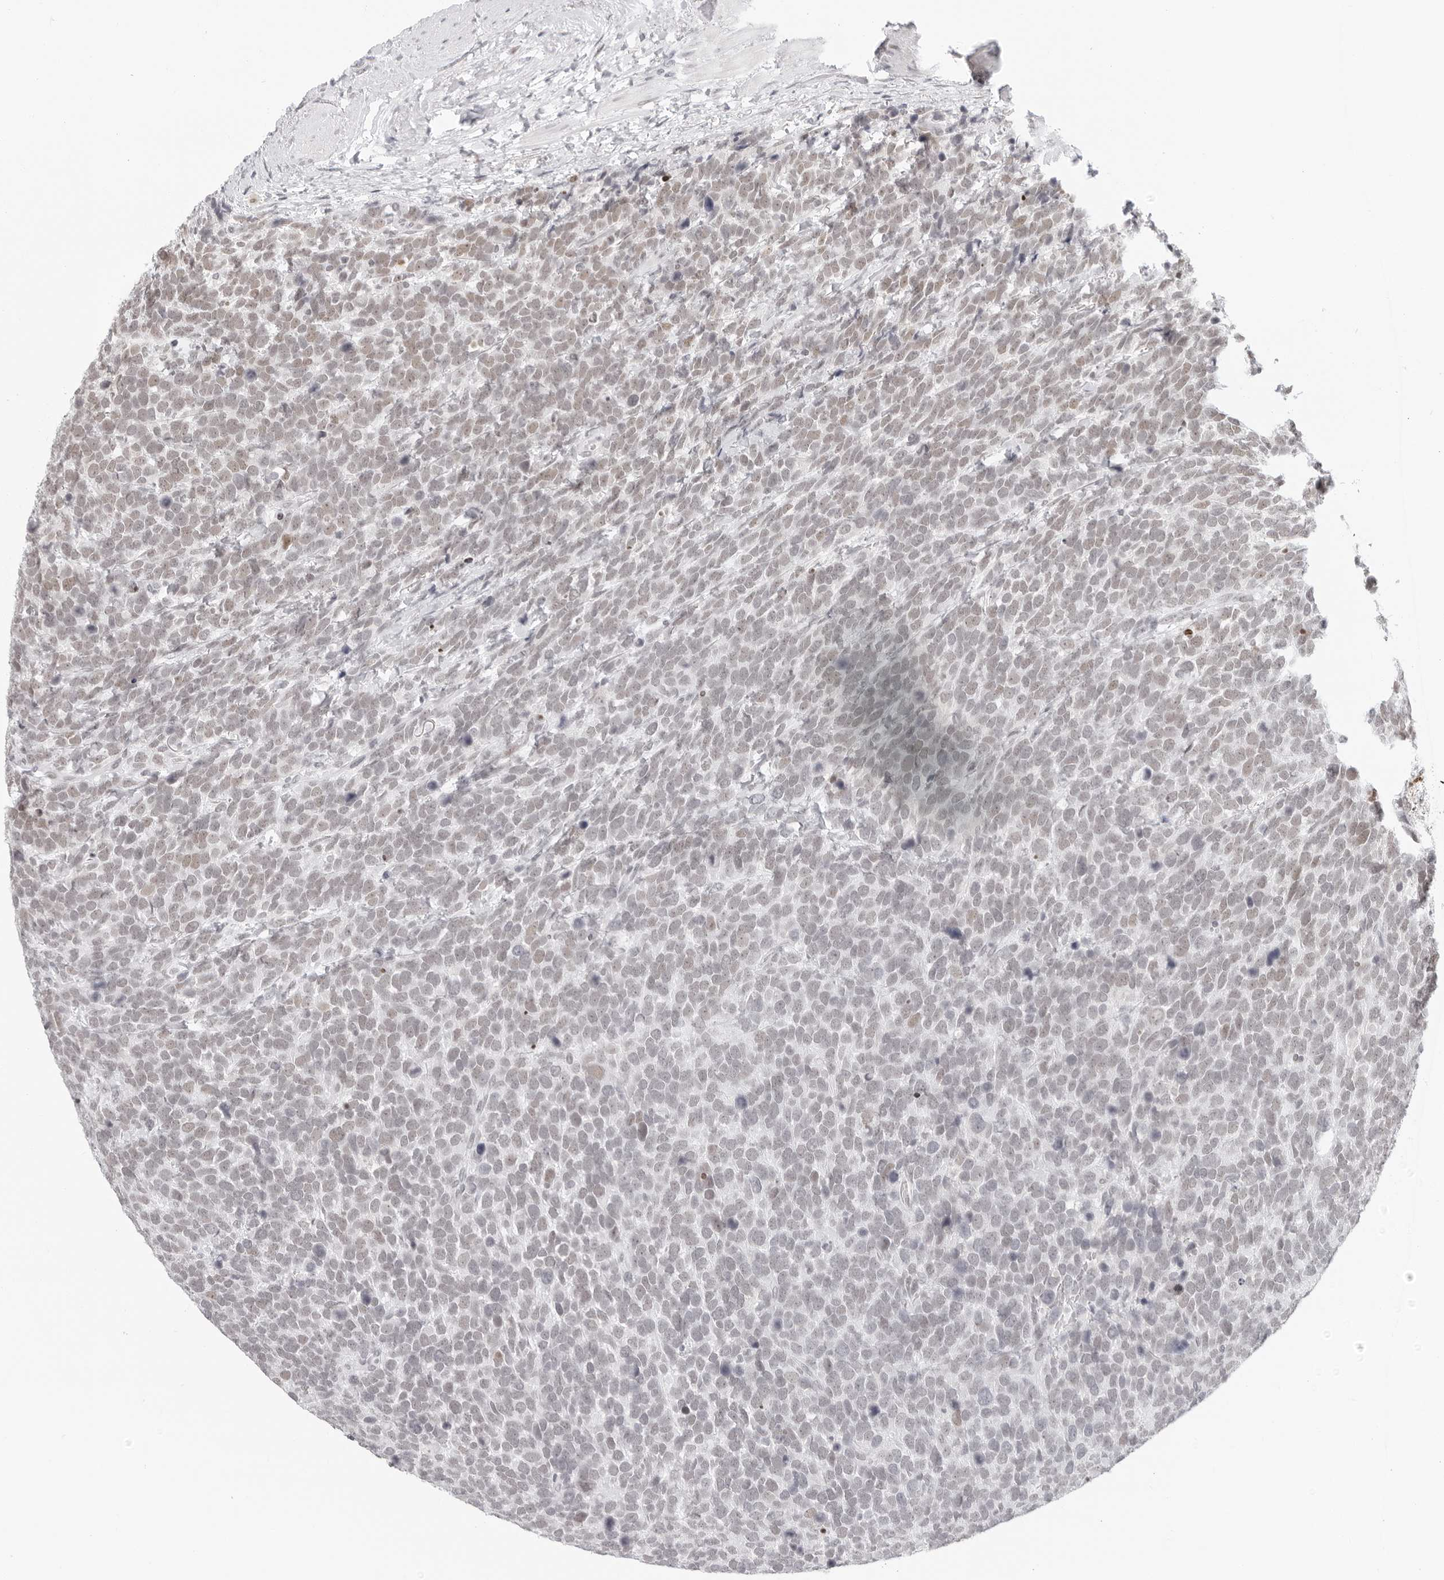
{"staining": {"intensity": "weak", "quantity": "<25%", "location": "nuclear"}, "tissue": "urothelial cancer", "cell_type": "Tumor cells", "image_type": "cancer", "snomed": [{"axis": "morphology", "description": "Urothelial carcinoma, High grade"}, {"axis": "topography", "description": "Urinary bladder"}], "caption": "Immunohistochemistry (IHC) of human urothelial cancer exhibits no expression in tumor cells.", "gene": "MSH6", "patient": {"sex": "female", "age": 82}}